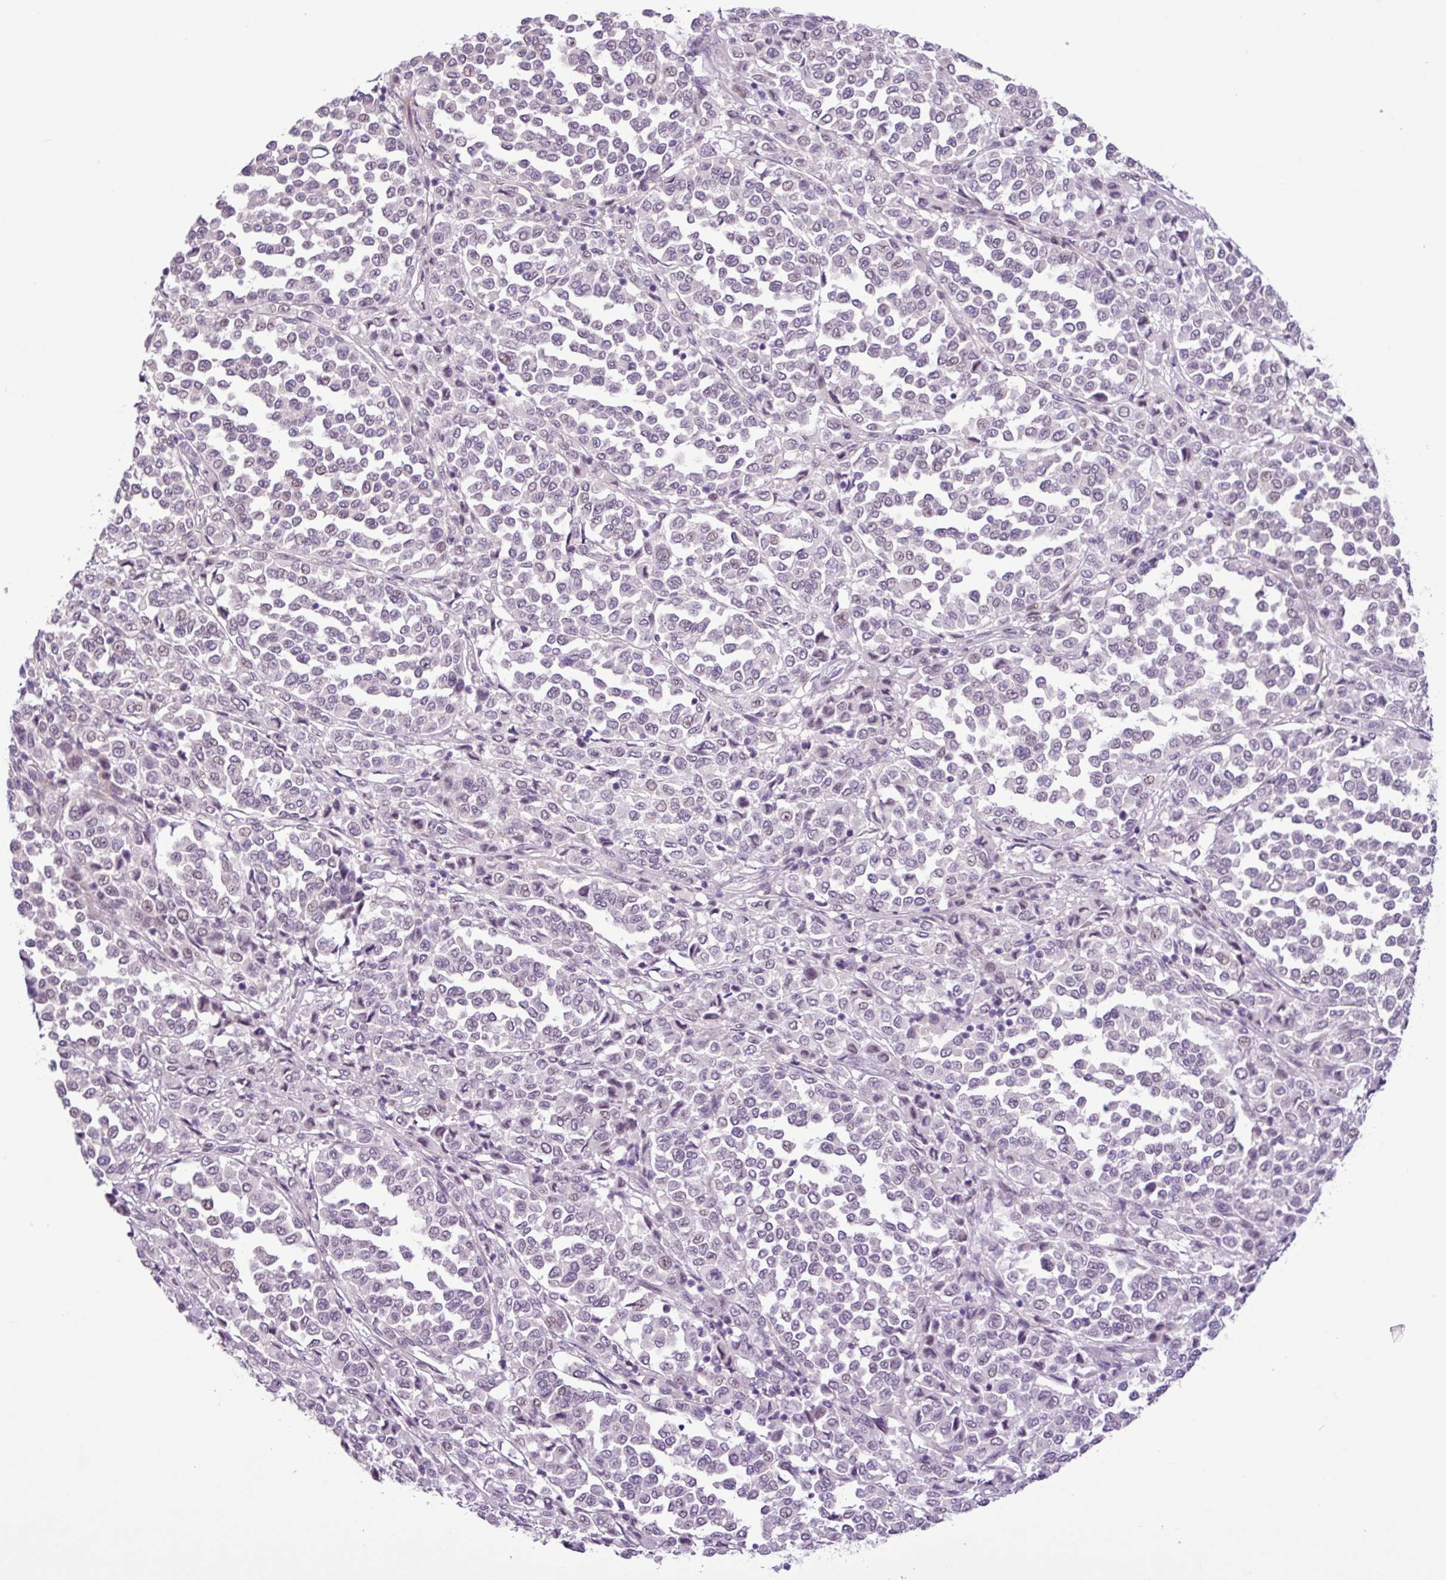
{"staining": {"intensity": "weak", "quantity": "<25%", "location": "nuclear"}, "tissue": "melanoma", "cell_type": "Tumor cells", "image_type": "cancer", "snomed": [{"axis": "morphology", "description": "Malignant melanoma, Metastatic site"}, {"axis": "topography", "description": "Pancreas"}], "caption": "IHC photomicrograph of malignant melanoma (metastatic site) stained for a protein (brown), which shows no expression in tumor cells. The staining is performed using DAB (3,3'-diaminobenzidine) brown chromogen with nuclei counter-stained in using hematoxylin.", "gene": "YLPM1", "patient": {"sex": "female", "age": 30}}